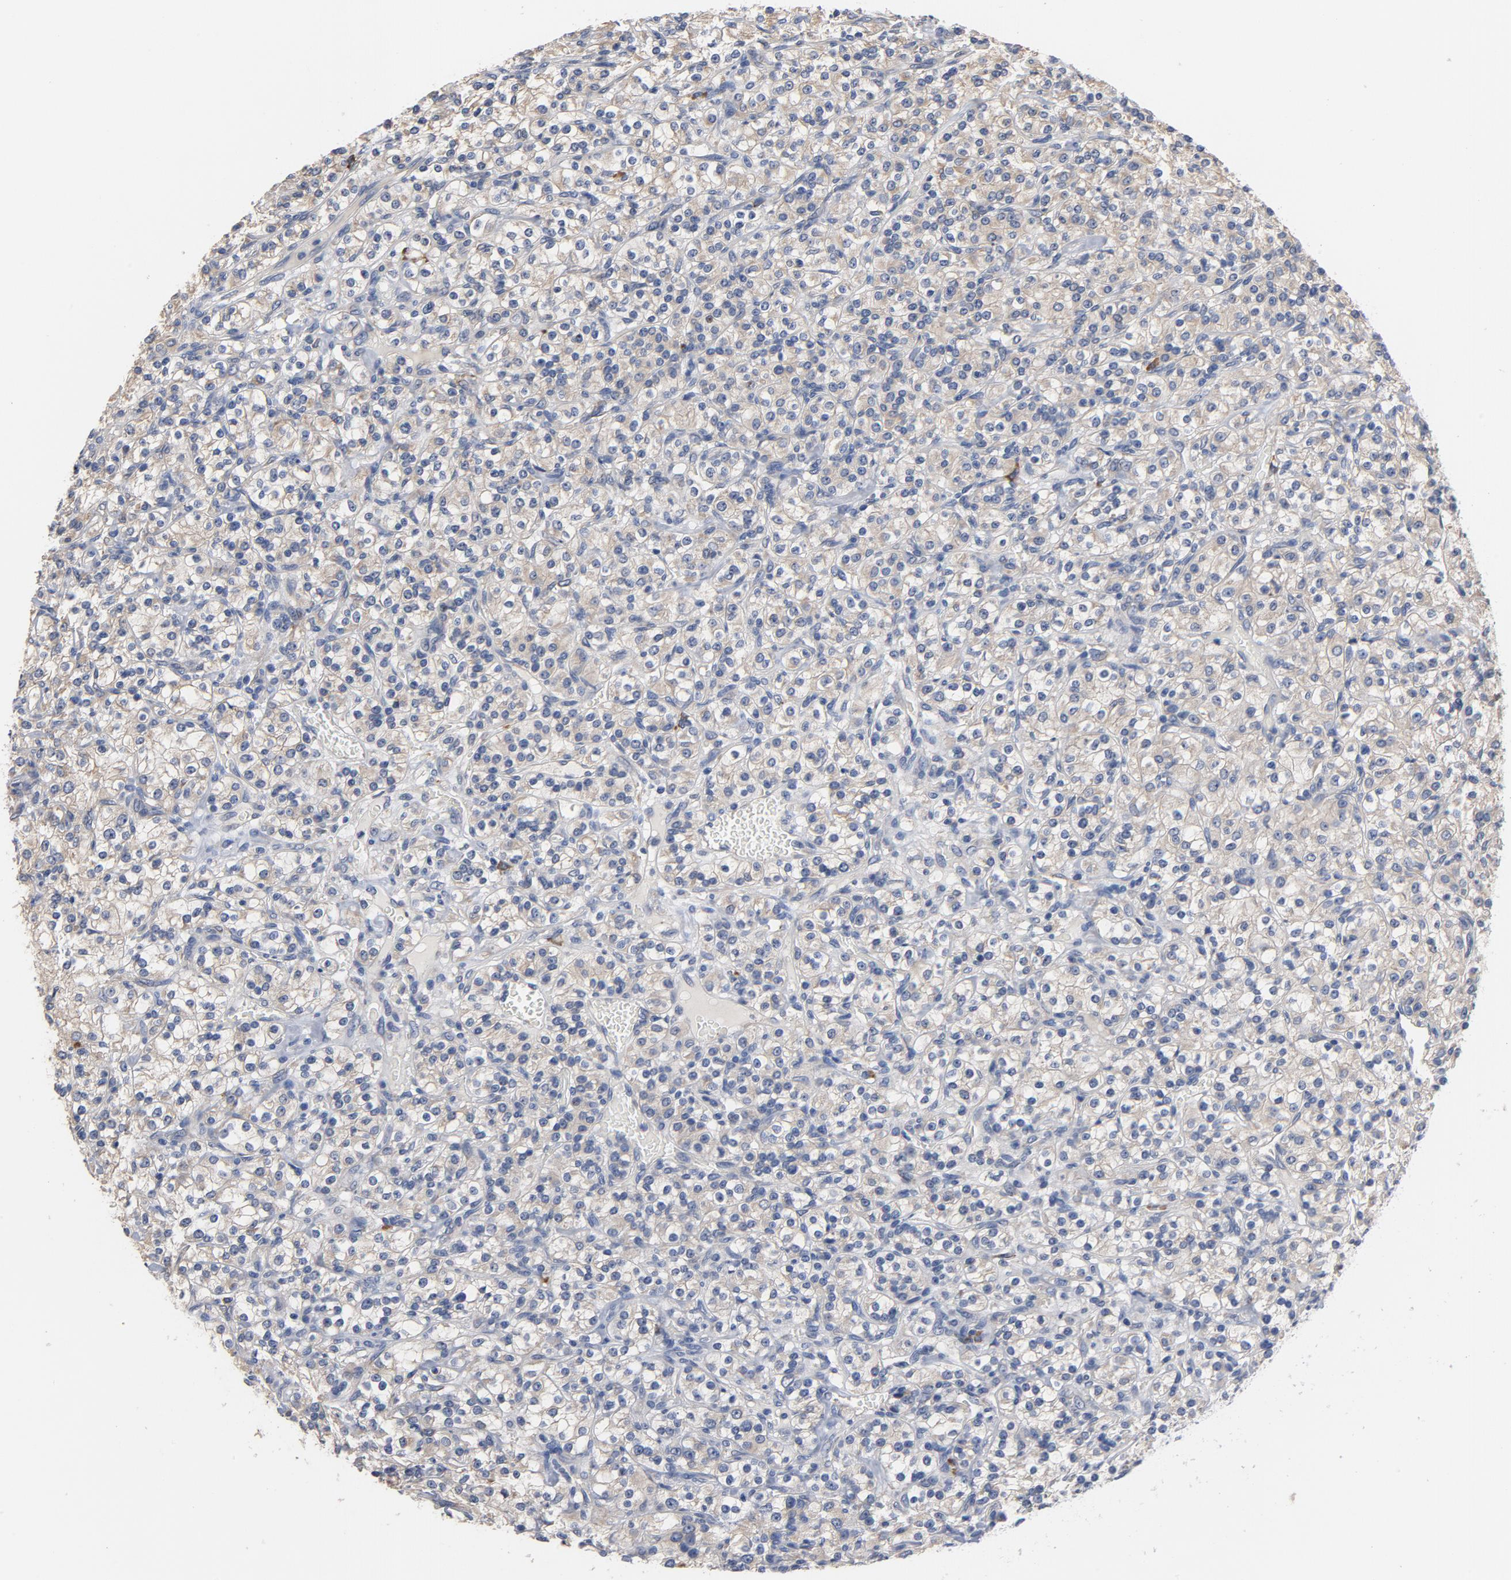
{"staining": {"intensity": "weak", "quantity": "<25%", "location": "cytoplasmic/membranous"}, "tissue": "renal cancer", "cell_type": "Tumor cells", "image_type": "cancer", "snomed": [{"axis": "morphology", "description": "Adenocarcinoma, NOS"}, {"axis": "topography", "description": "Kidney"}], "caption": "IHC micrograph of human renal cancer (adenocarcinoma) stained for a protein (brown), which reveals no staining in tumor cells.", "gene": "TLR4", "patient": {"sex": "male", "age": 77}}